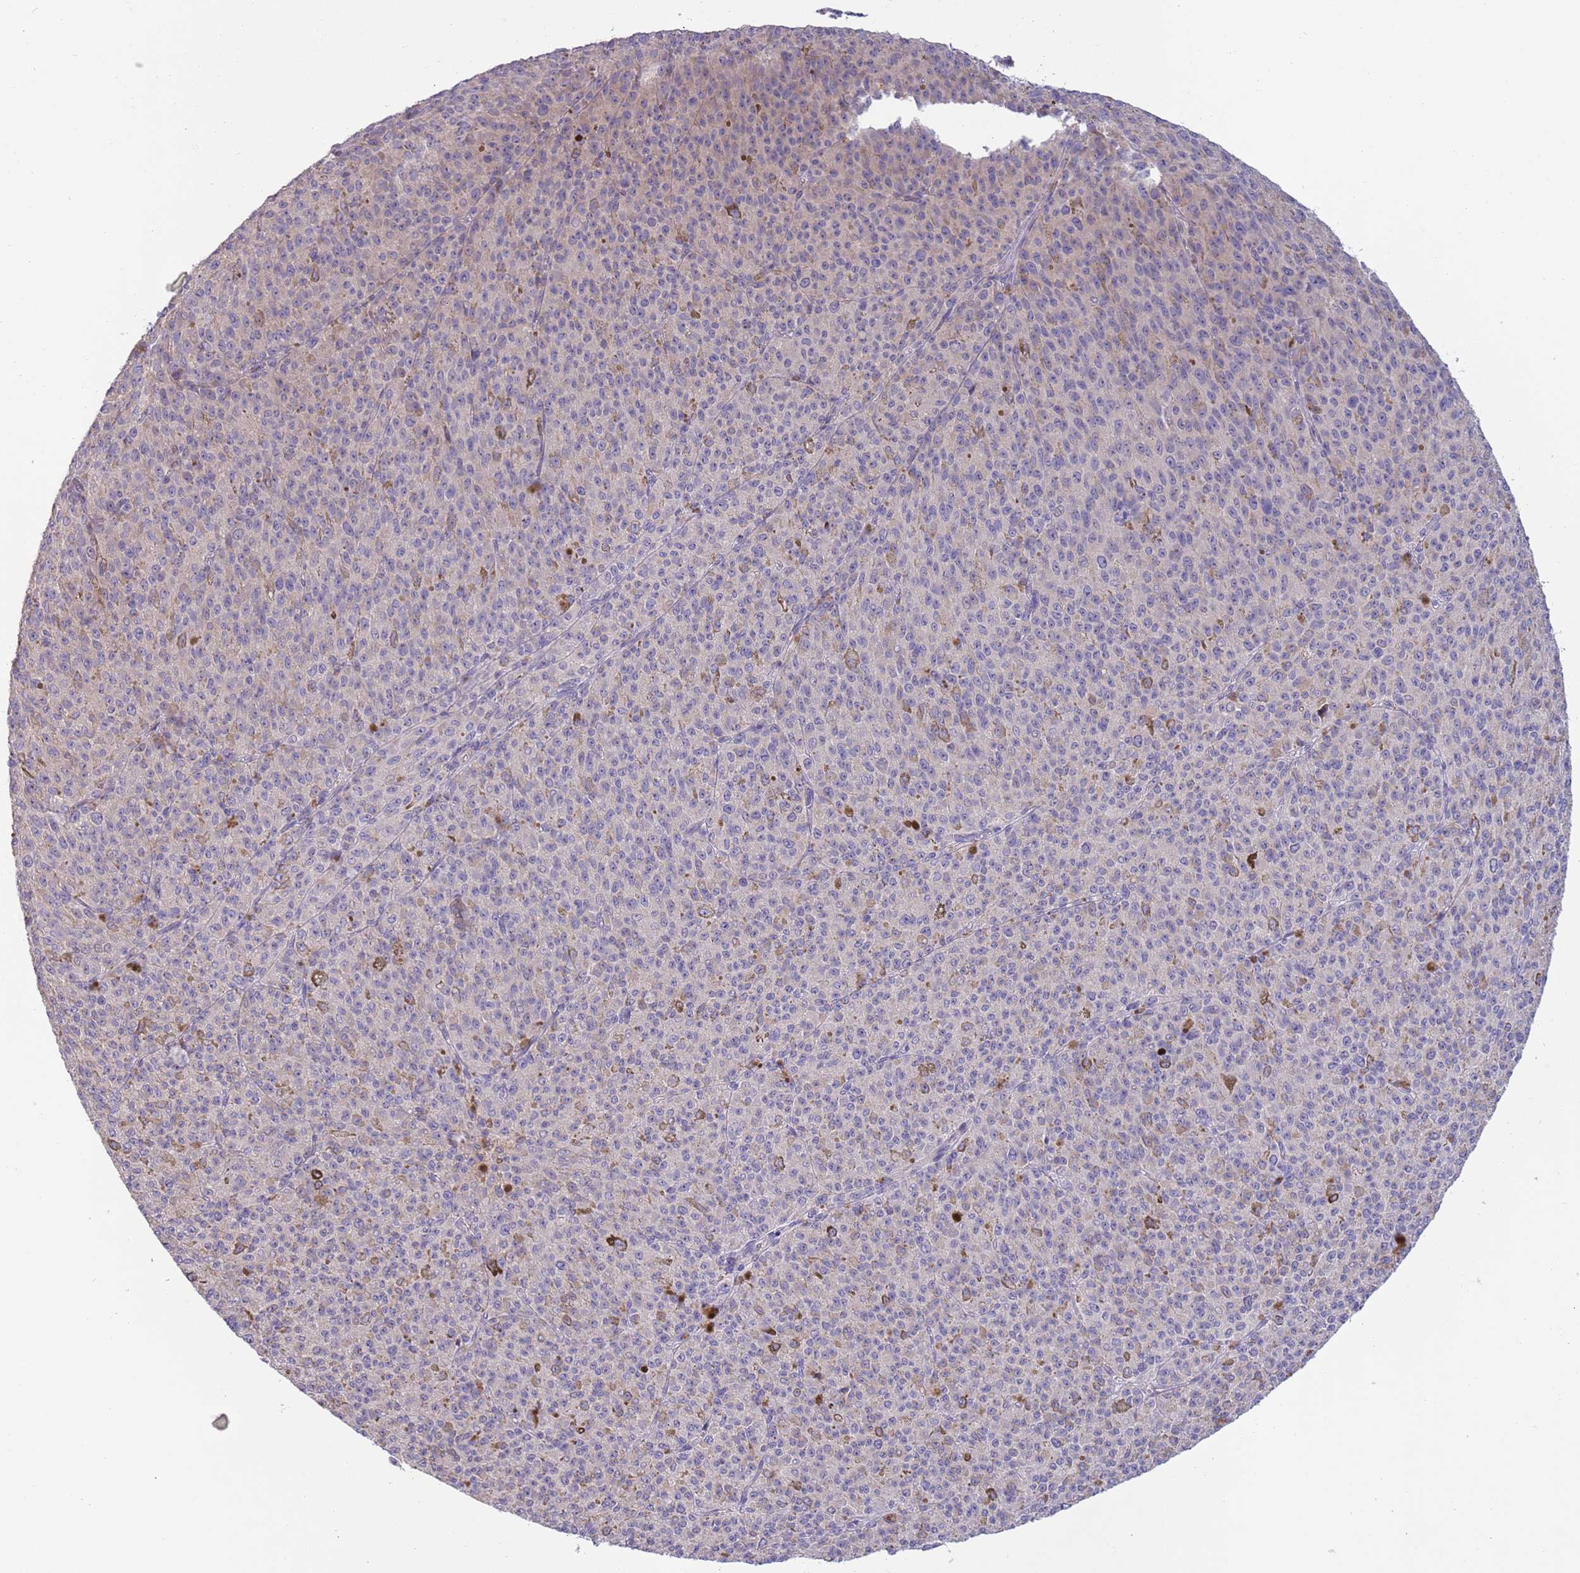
{"staining": {"intensity": "negative", "quantity": "none", "location": "none"}, "tissue": "melanoma", "cell_type": "Tumor cells", "image_type": "cancer", "snomed": [{"axis": "morphology", "description": "Malignant melanoma, NOS"}, {"axis": "topography", "description": "Skin"}], "caption": "Immunohistochemical staining of melanoma reveals no significant staining in tumor cells.", "gene": "CABYR", "patient": {"sex": "female", "age": 52}}